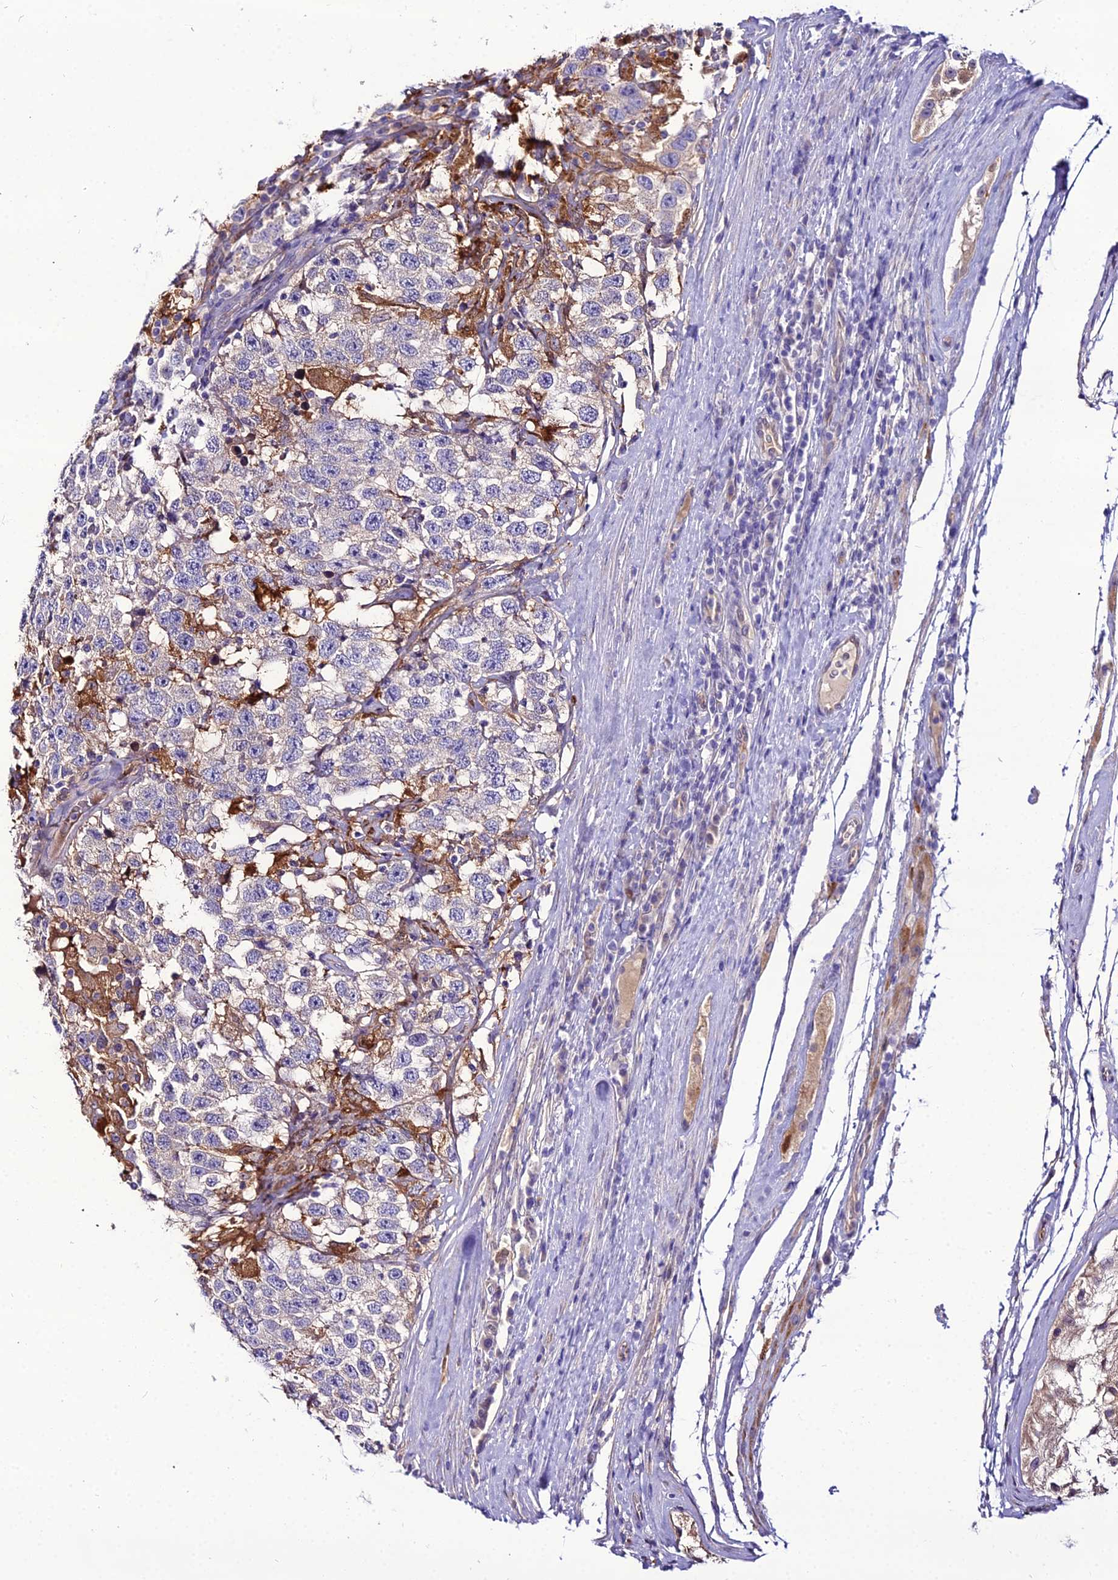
{"staining": {"intensity": "weak", "quantity": "<25%", "location": "cytoplasmic/membranous"}, "tissue": "testis cancer", "cell_type": "Tumor cells", "image_type": "cancer", "snomed": [{"axis": "morphology", "description": "Seminoma, NOS"}, {"axis": "topography", "description": "Testis"}], "caption": "Histopathology image shows no significant protein positivity in tumor cells of testis seminoma.", "gene": "MB21D2", "patient": {"sex": "male", "age": 41}}